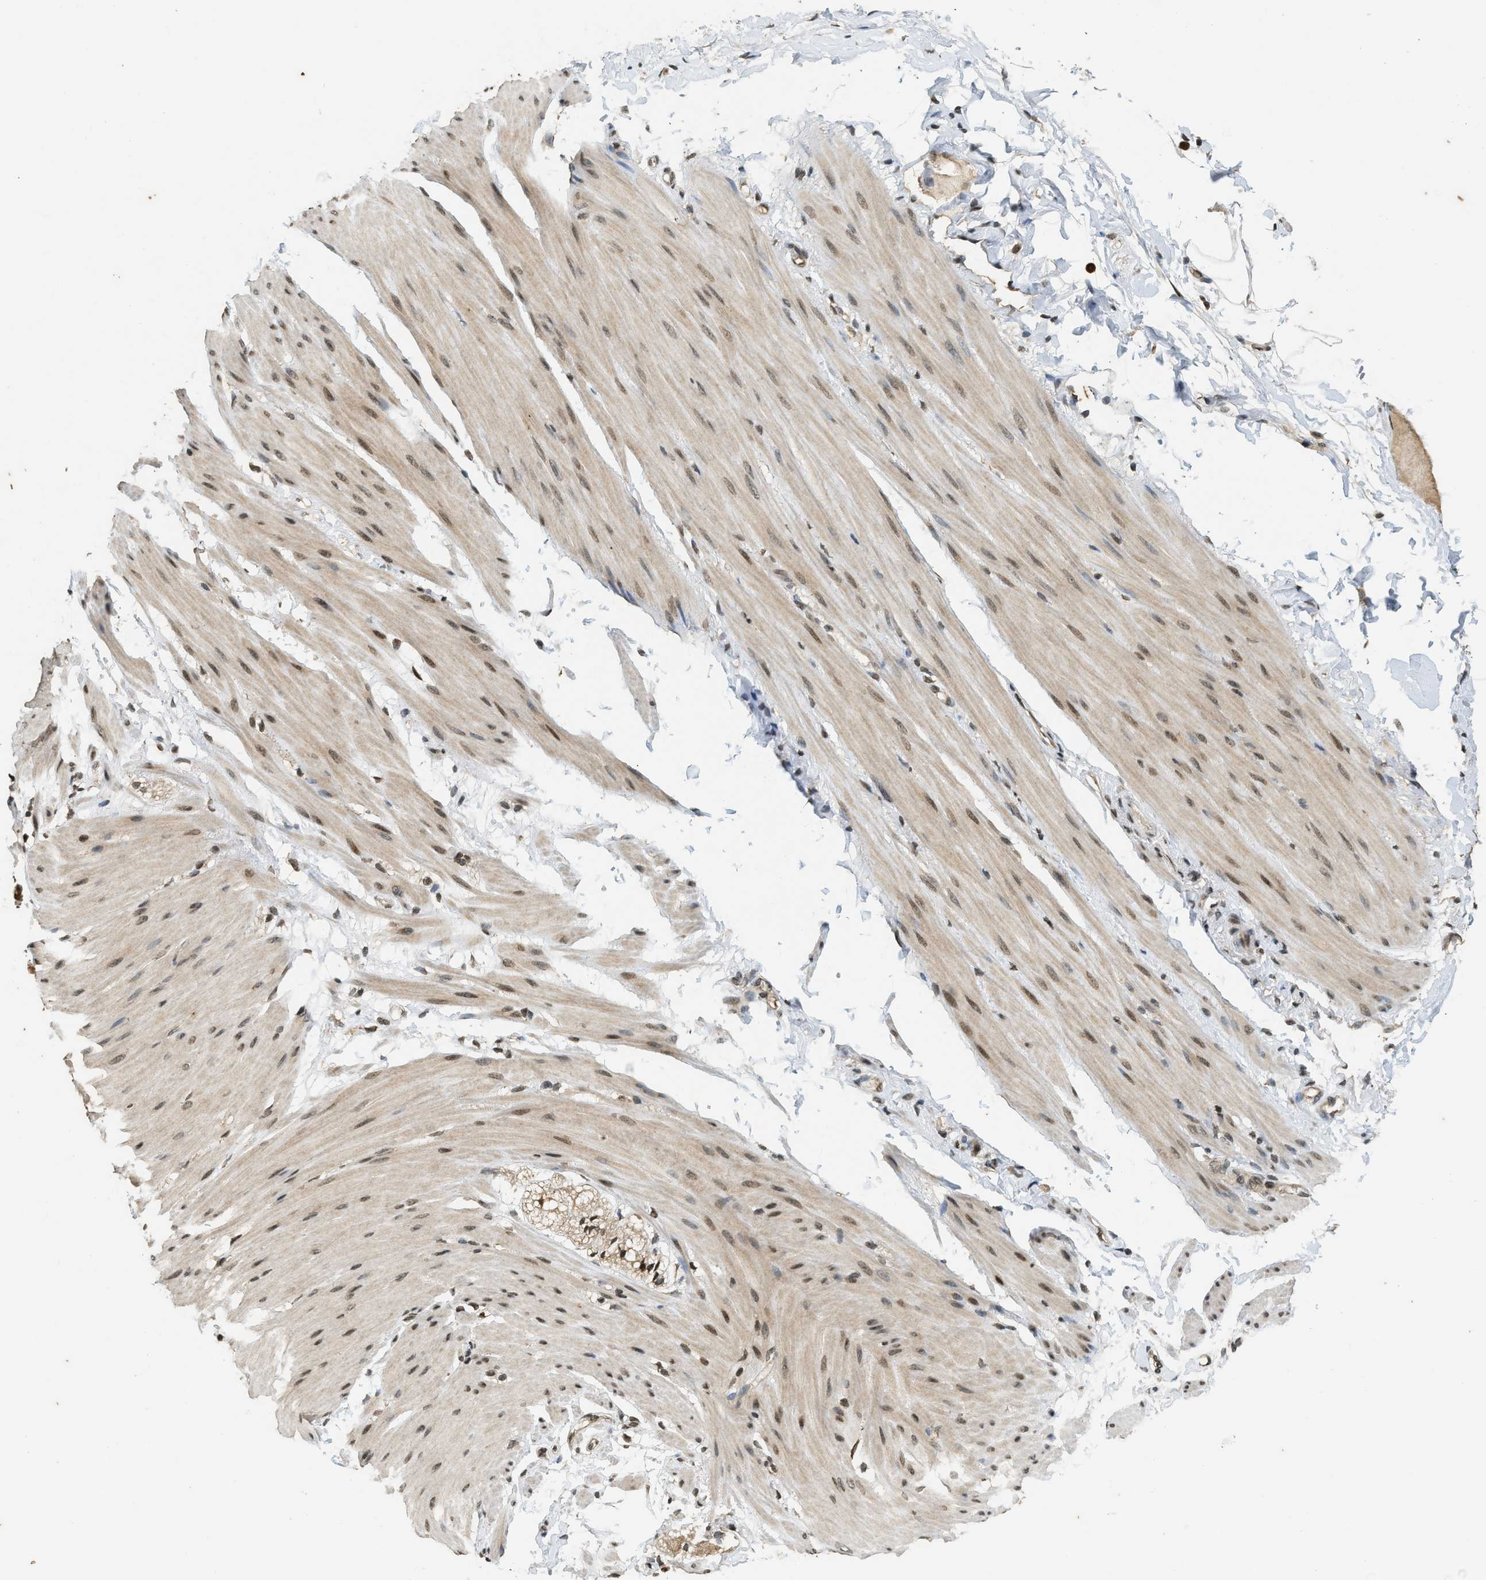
{"staining": {"intensity": "moderate", "quantity": ">75%", "location": "nuclear"}, "tissue": "smooth muscle", "cell_type": "Smooth muscle cells", "image_type": "normal", "snomed": [{"axis": "morphology", "description": "Normal tissue, NOS"}, {"axis": "topography", "description": "Smooth muscle"}, {"axis": "topography", "description": "Colon"}], "caption": "An IHC histopathology image of unremarkable tissue is shown. Protein staining in brown labels moderate nuclear positivity in smooth muscle within smooth muscle cells.", "gene": "SIAH1", "patient": {"sex": "male", "age": 67}}